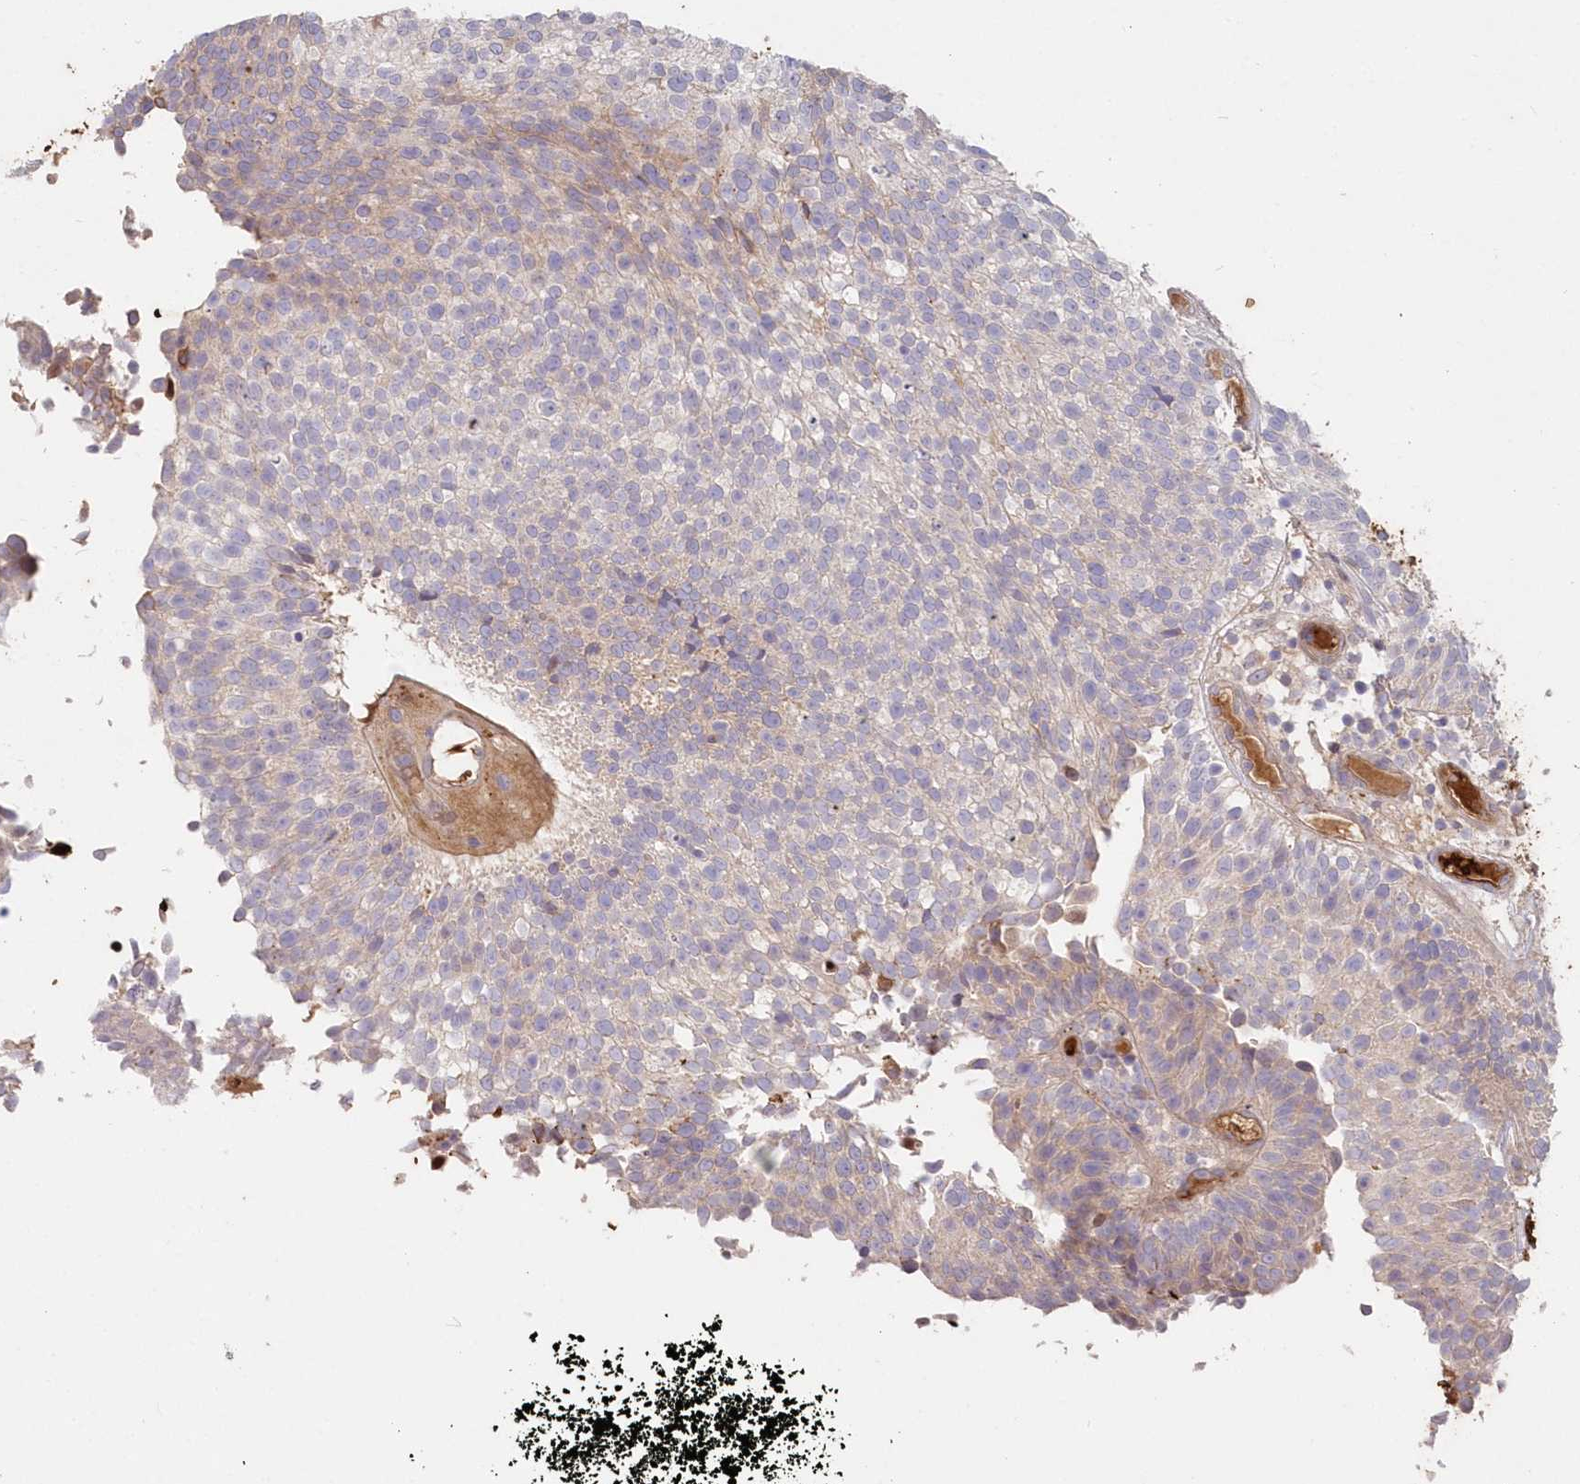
{"staining": {"intensity": "weak", "quantity": "<25%", "location": "cytoplasmic/membranous"}, "tissue": "urothelial cancer", "cell_type": "Tumor cells", "image_type": "cancer", "snomed": [{"axis": "morphology", "description": "Urothelial carcinoma, Low grade"}, {"axis": "topography", "description": "Urinary bladder"}], "caption": "Immunohistochemical staining of low-grade urothelial carcinoma displays no significant expression in tumor cells. The staining was performed using DAB to visualize the protein expression in brown, while the nuclei were stained in blue with hematoxylin (Magnification: 20x).", "gene": "SERINC1", "patient": {"sex": "male", "age": 86}}